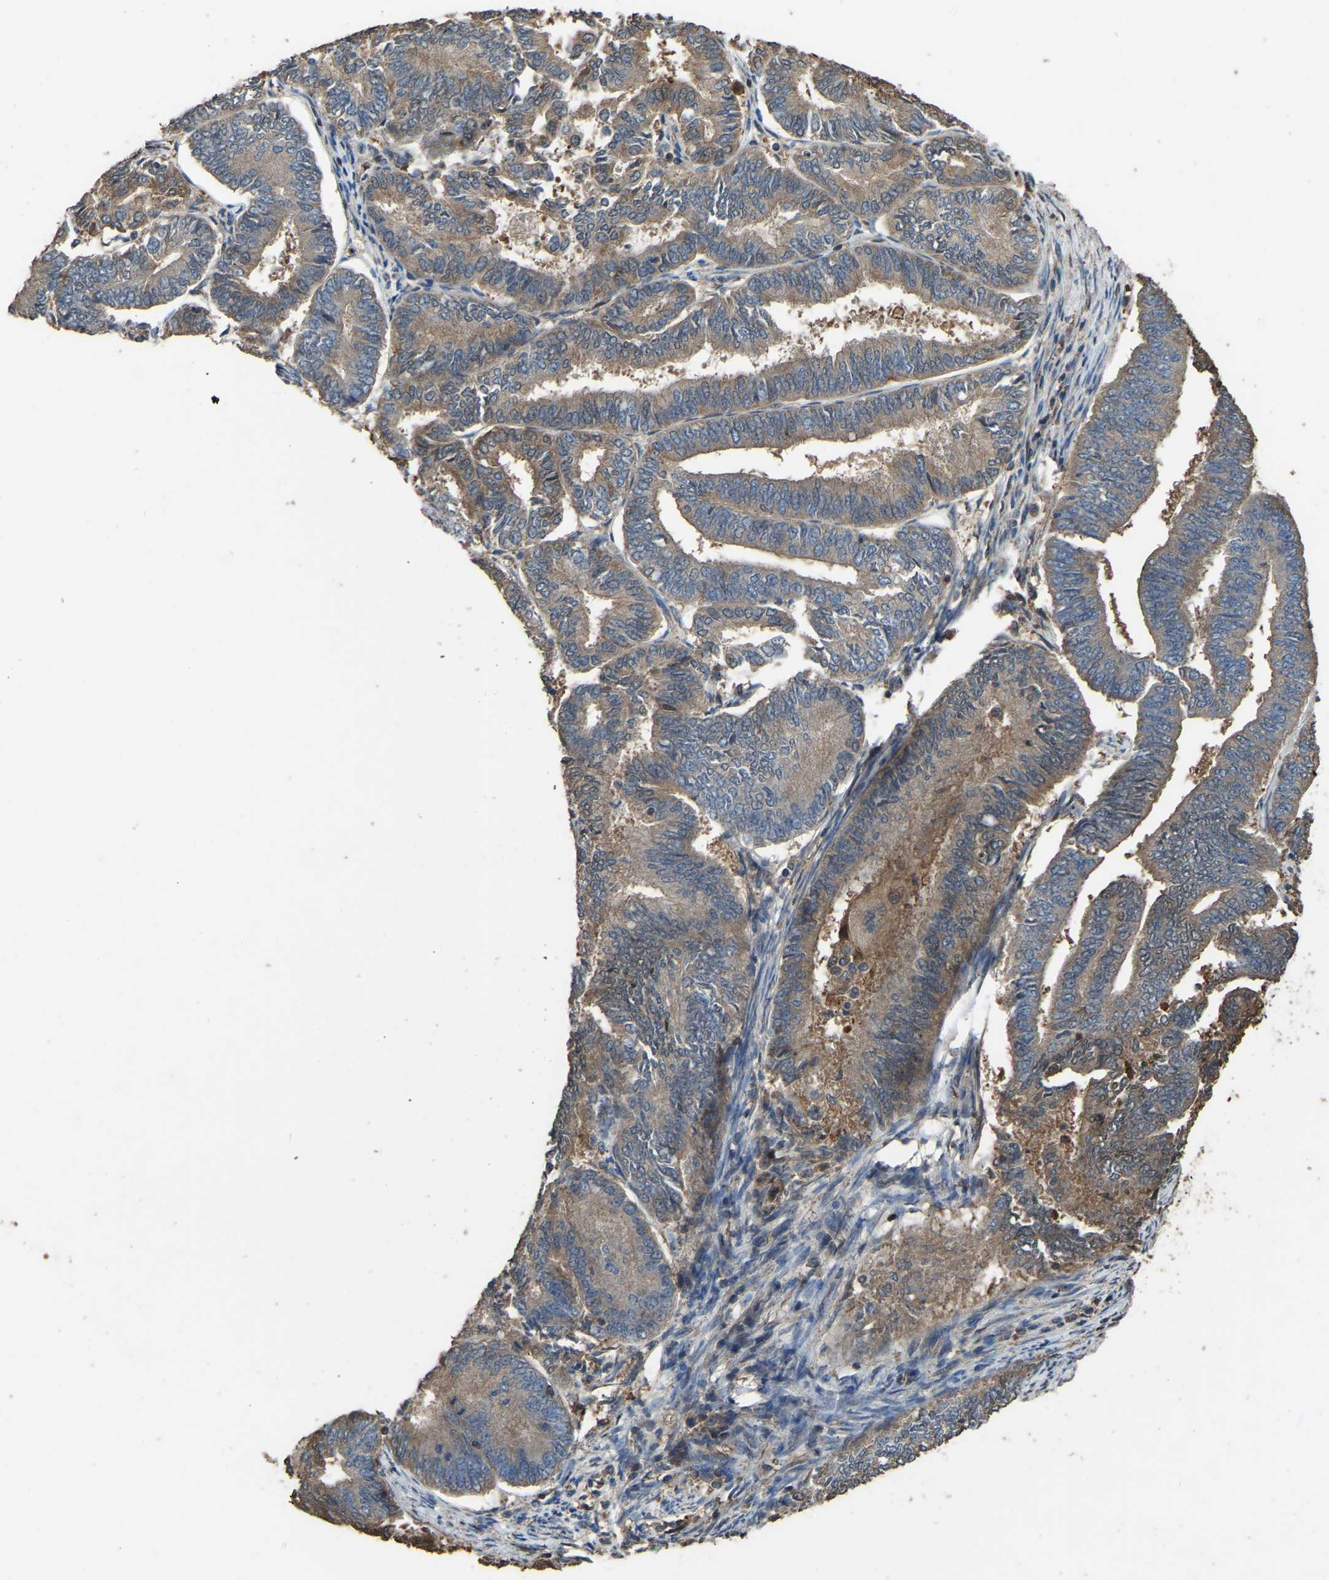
{"staining": {"intensity": "moderate", "quantity": ">75%", "location": "cytoplasmic/membranous"}, "tissue": "endometrial cancer", "cell_type": "Tumor cells", "image_type": "cancer", "snomed": [{"axis": "morphology", "description": "Adenocarcinoma, NOS"}, {"axis": "topography", "description": "Endometrium"}], "caption": "Protein analysis of endometrial cancer tissue displays moderate cytoplasmic/membranous staining in about >75% of tumor cells.", "gene": "FHIT", "patient": {"sex": "female", "age": 86}}